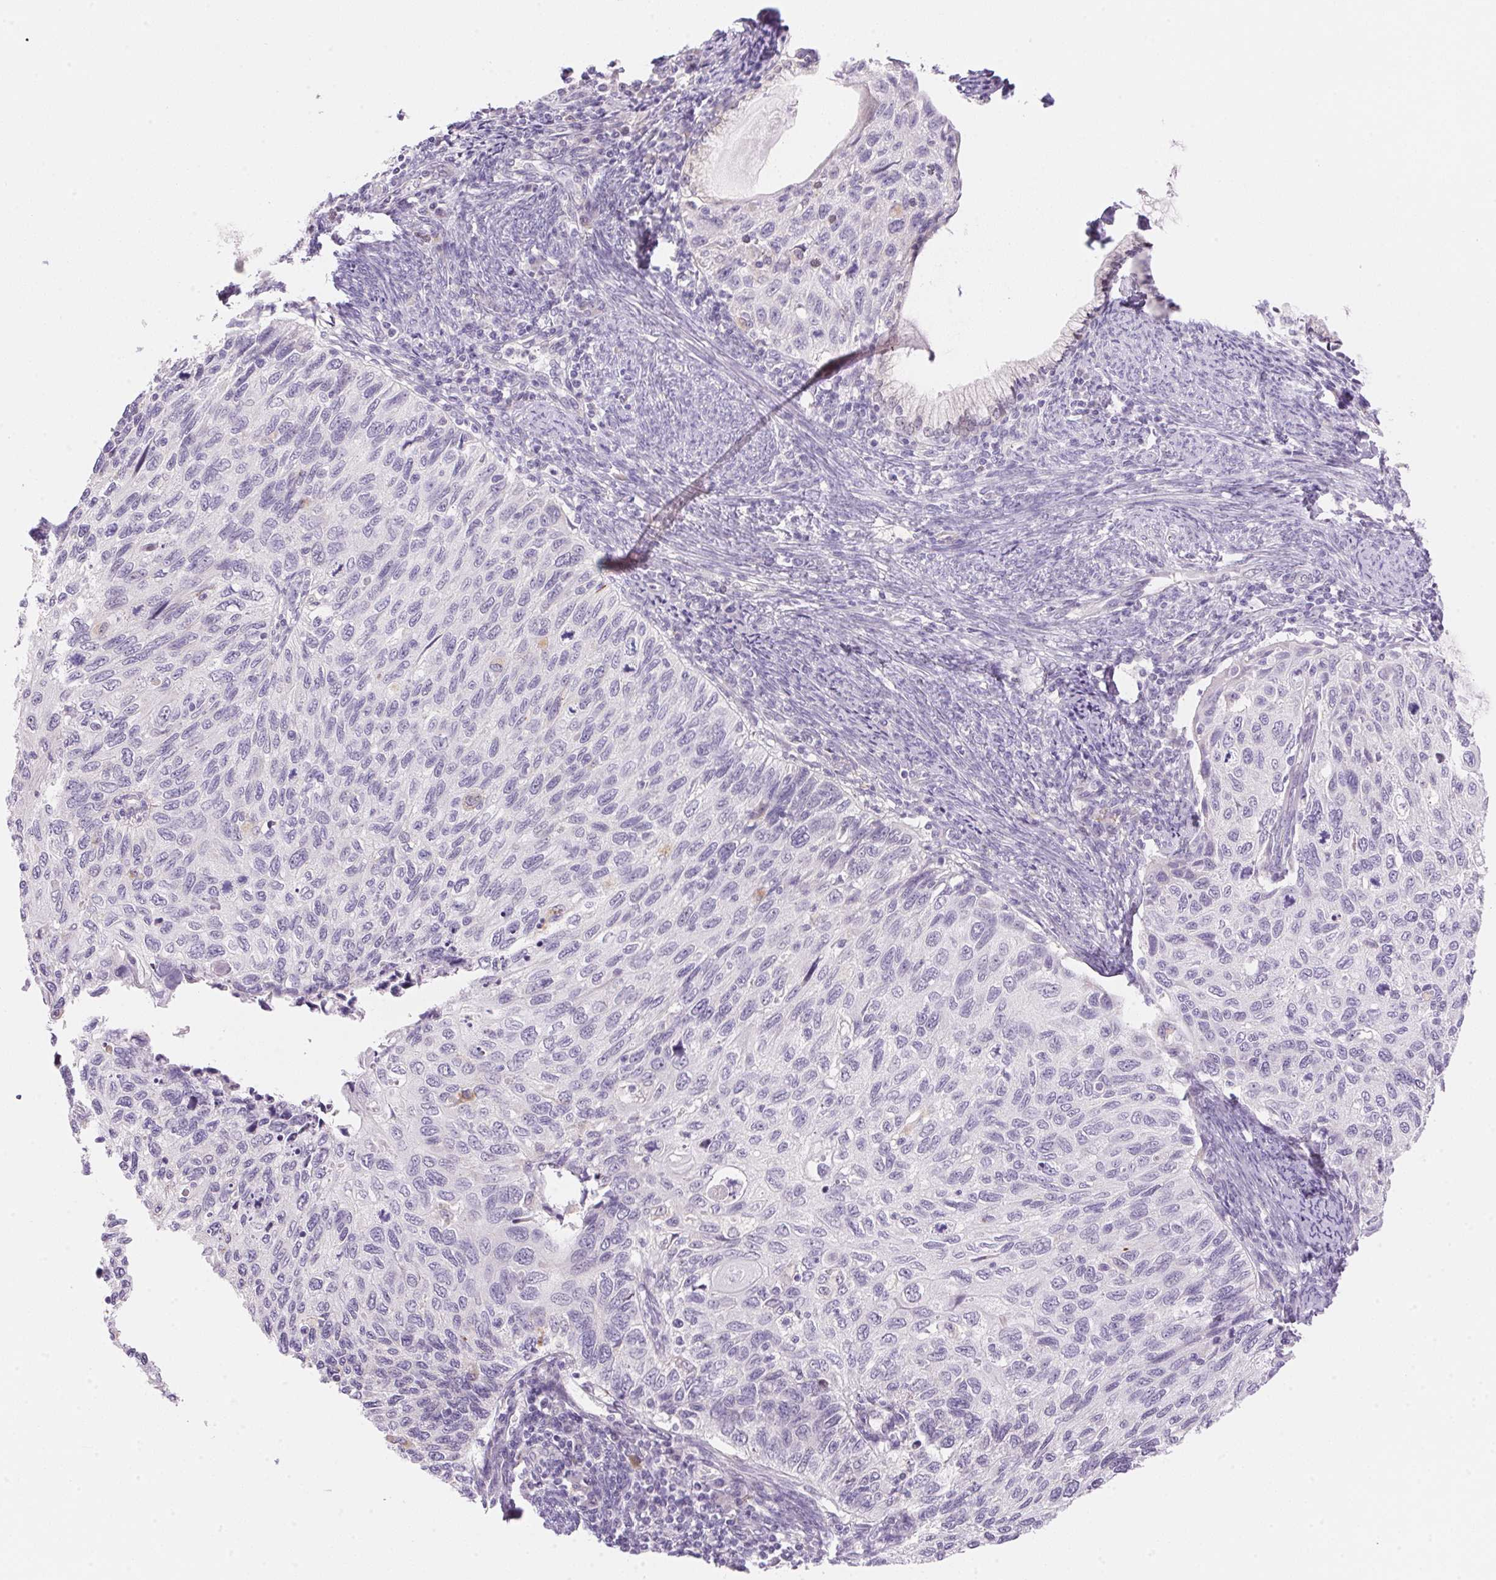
{"staining": {"intensity": "negative", "quantity": "none", "location": "none"}, "tissue": "cervical cancer", "cell_type": "Tumor cells", "image_type": "cancer", "snomed": [{"axis": "morphology", "description": "Squamous cell carcinoma, NOS"}, {"axis": "topography", "description": "Cervix"}], "caption": "Micrograph shows no protein positivity in tumor cells of cervical cancer (squamous cell carcinoma) tissue. (DAB (3,3'-diaminobenzidine) immunohistochemistry (IHC) with hematoxylin counter stain).", "gene": "TEKT1", "patient": {"sex": "female", "age": 70}}